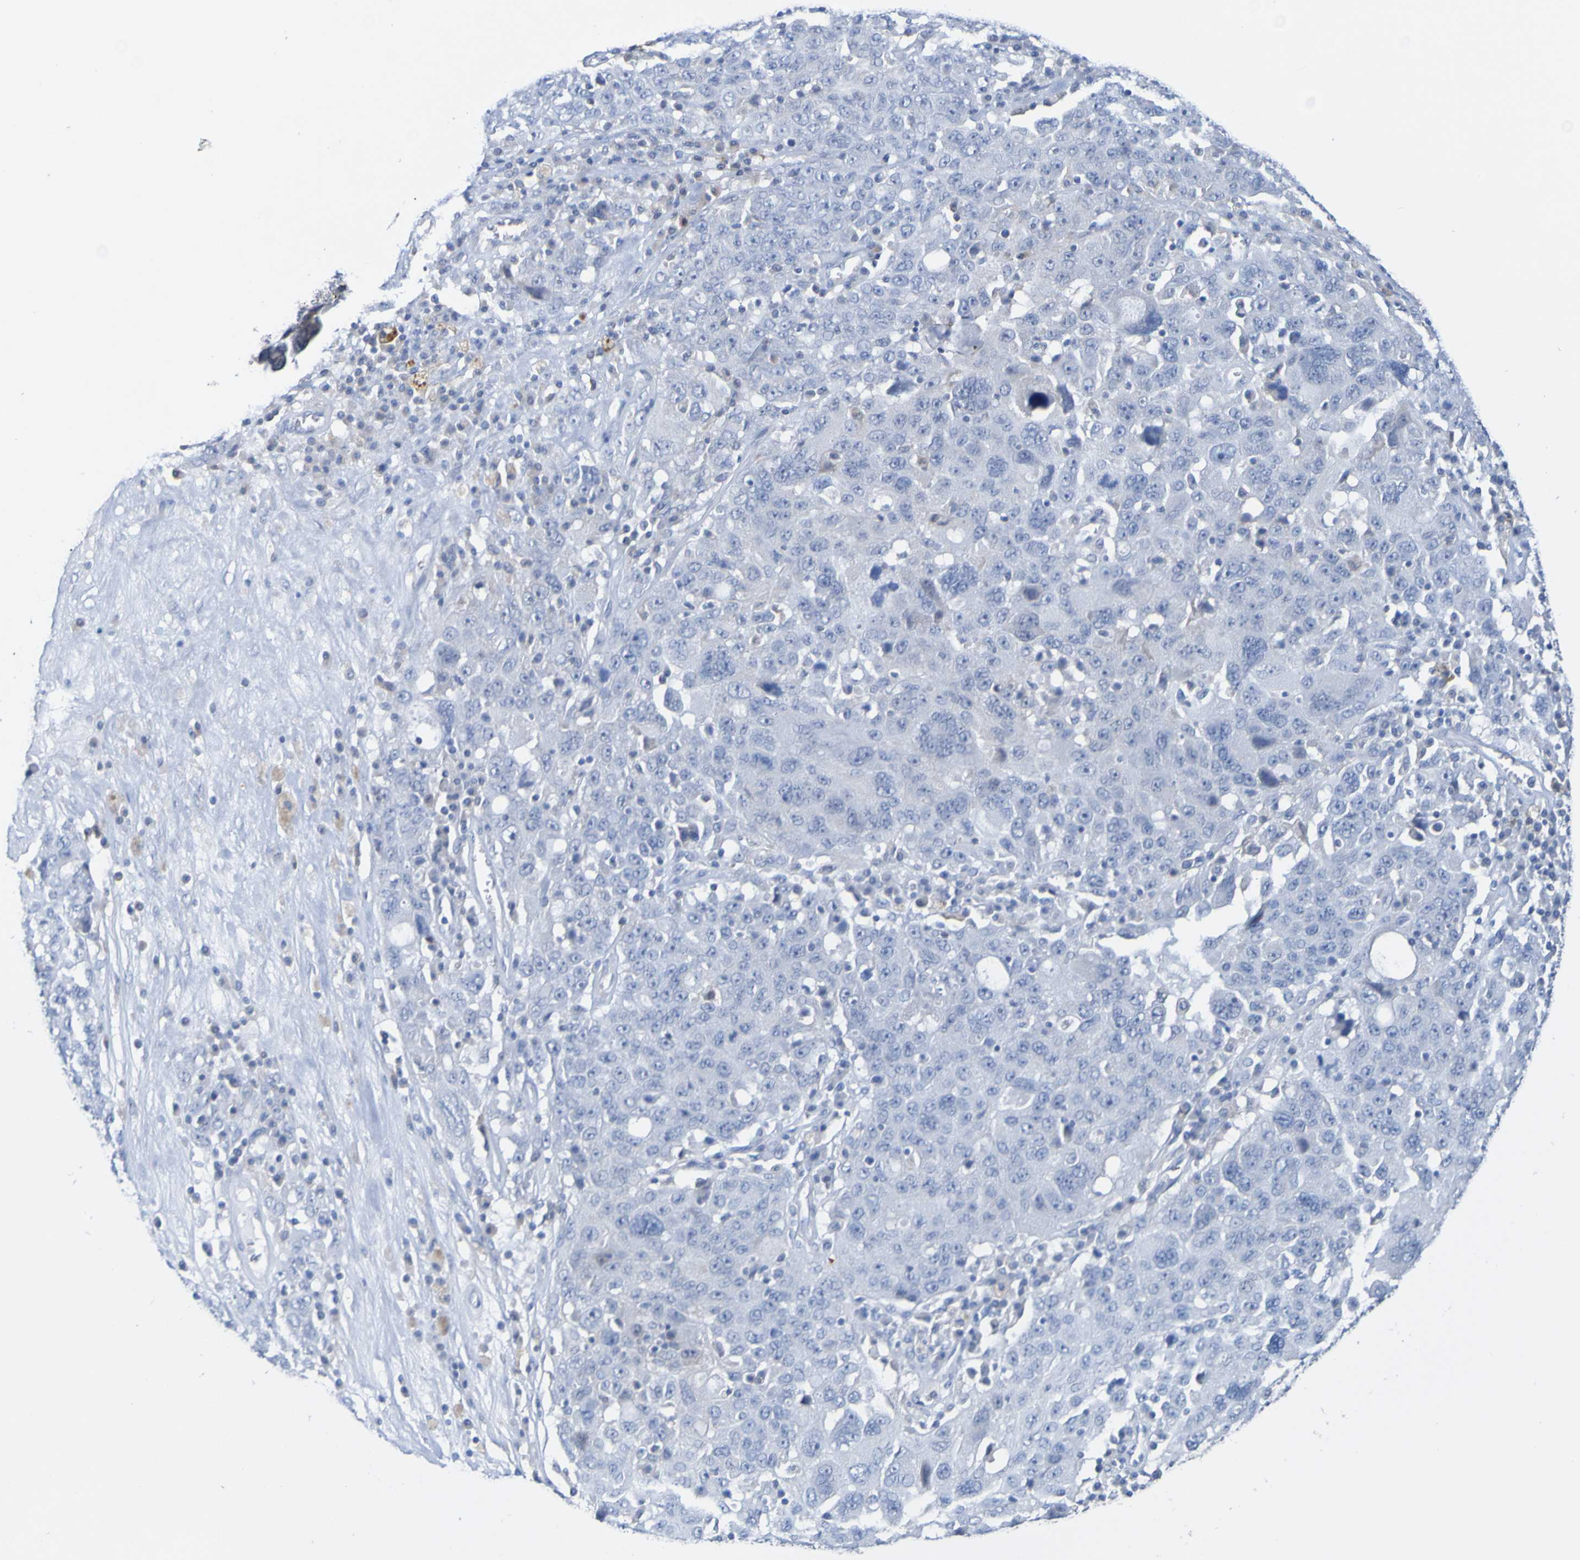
{"staining": {"intensity": "negative", "quantity": "none", "location": "none"}, "tissue": "ovarian cancer", "cell_type": "Tumor cells", "image_type": "cancer", "snomed": [{"axis": "morphology", "description": "Carcinoma, endometroid"}, {"axis": "topography", "description": "Ovary"}], "caption": "Protein analysis of ovarian endometroid carcinoma reveals no significant staining in tumor cells.", "gene": "ACMSD", "patient": {"sex": "female", "age": 62}}